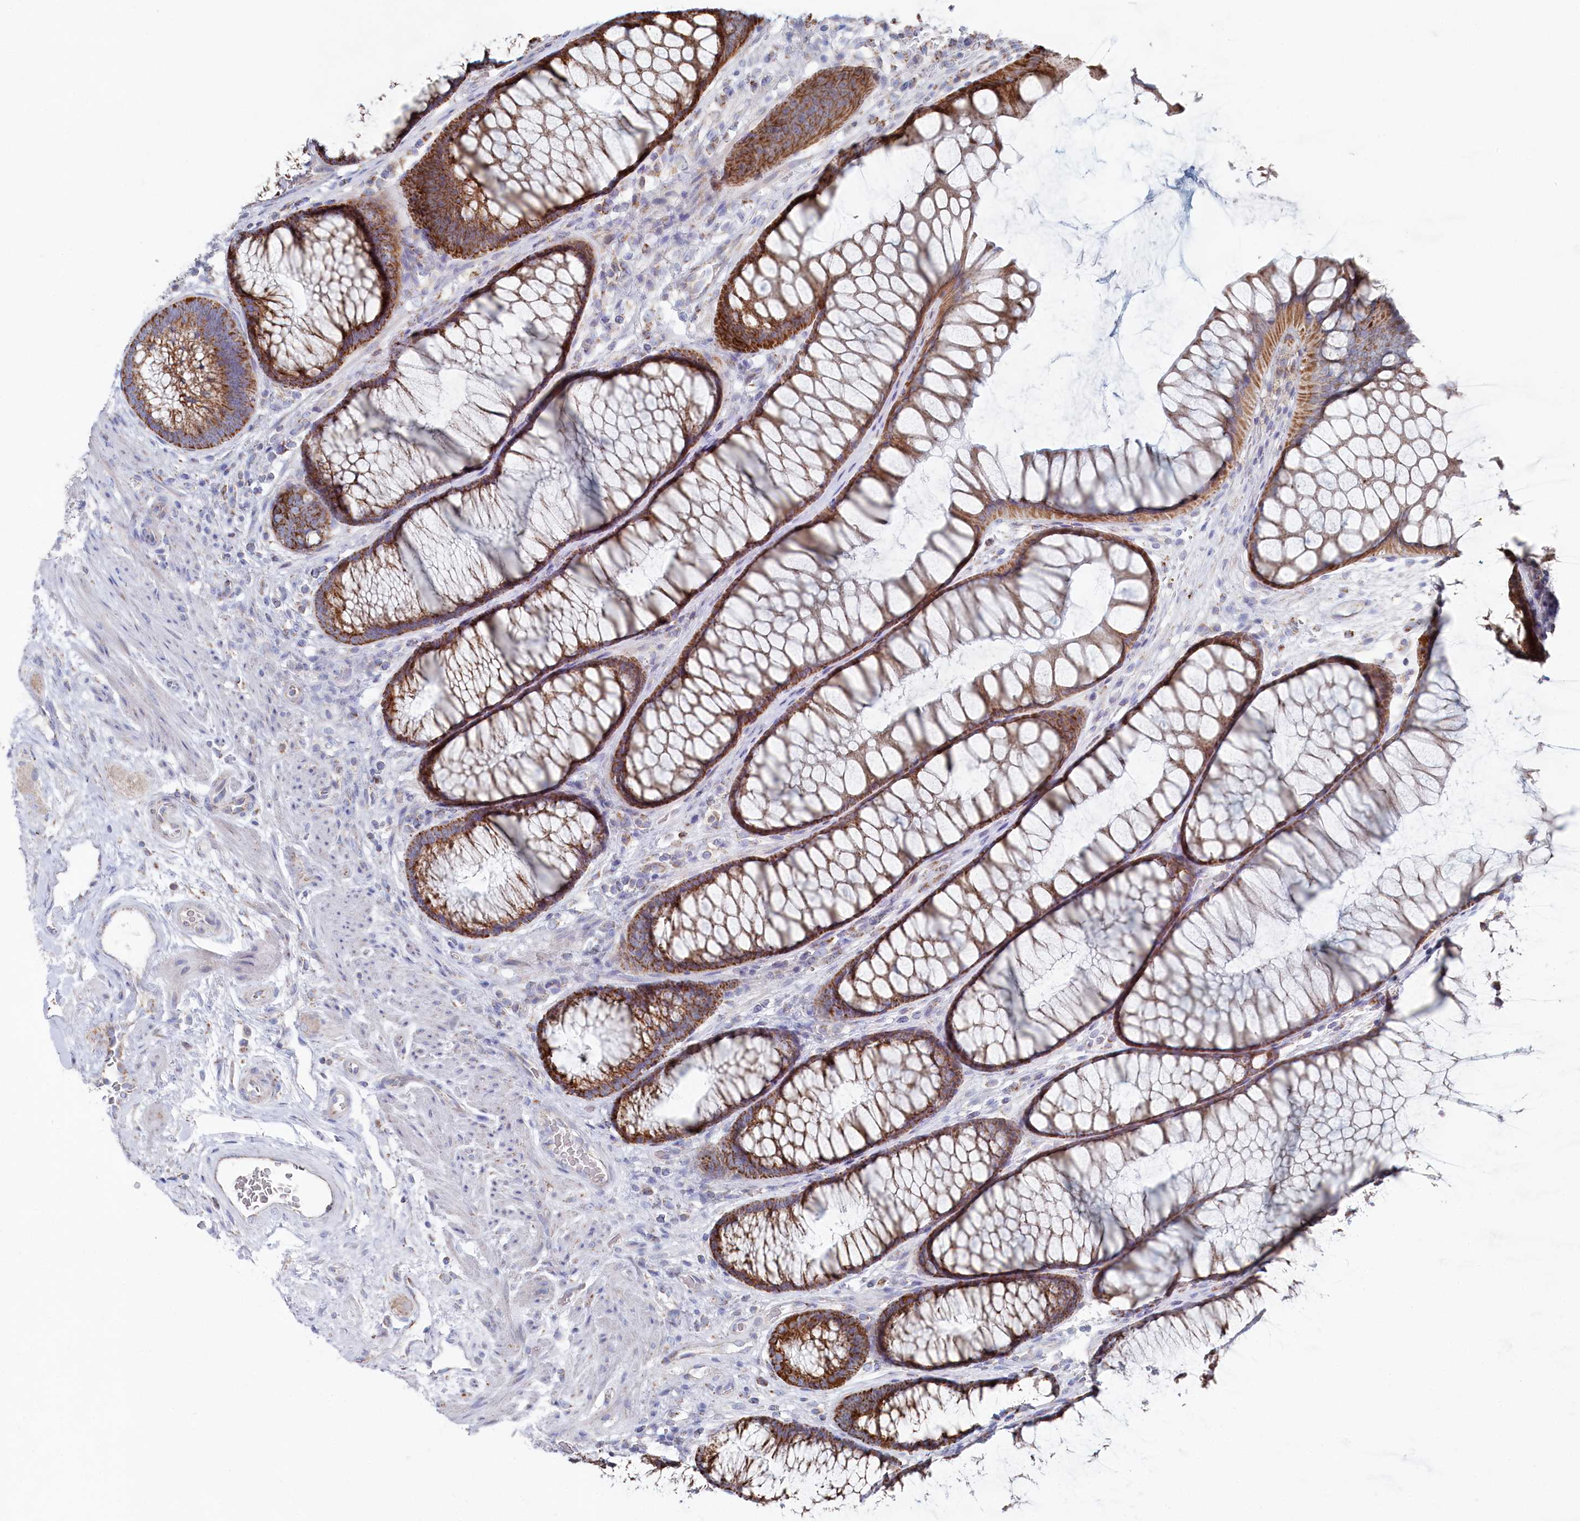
{"staining": {"intensity": "weak", "quantity": "25%-75%", "location": "cytoplasmic/membranous"}, "tissue": "colon", "cell_type": "Endothelial cells", "image_type": "normal", "snomed": [{"axis": "morphology", "description": "Normal tissue, NOS"}, {"axis": "topography", "description": "Colon"}], "caption": "High-power microscopy captured an immunohistochemistry micrograph of unremarkable colon, revealing weak cytoplasmic/membranous staining in about 25%-75% of endothelial cells.", "gene": "GLS2", "patient": {"sex": "female", "age": 82}}